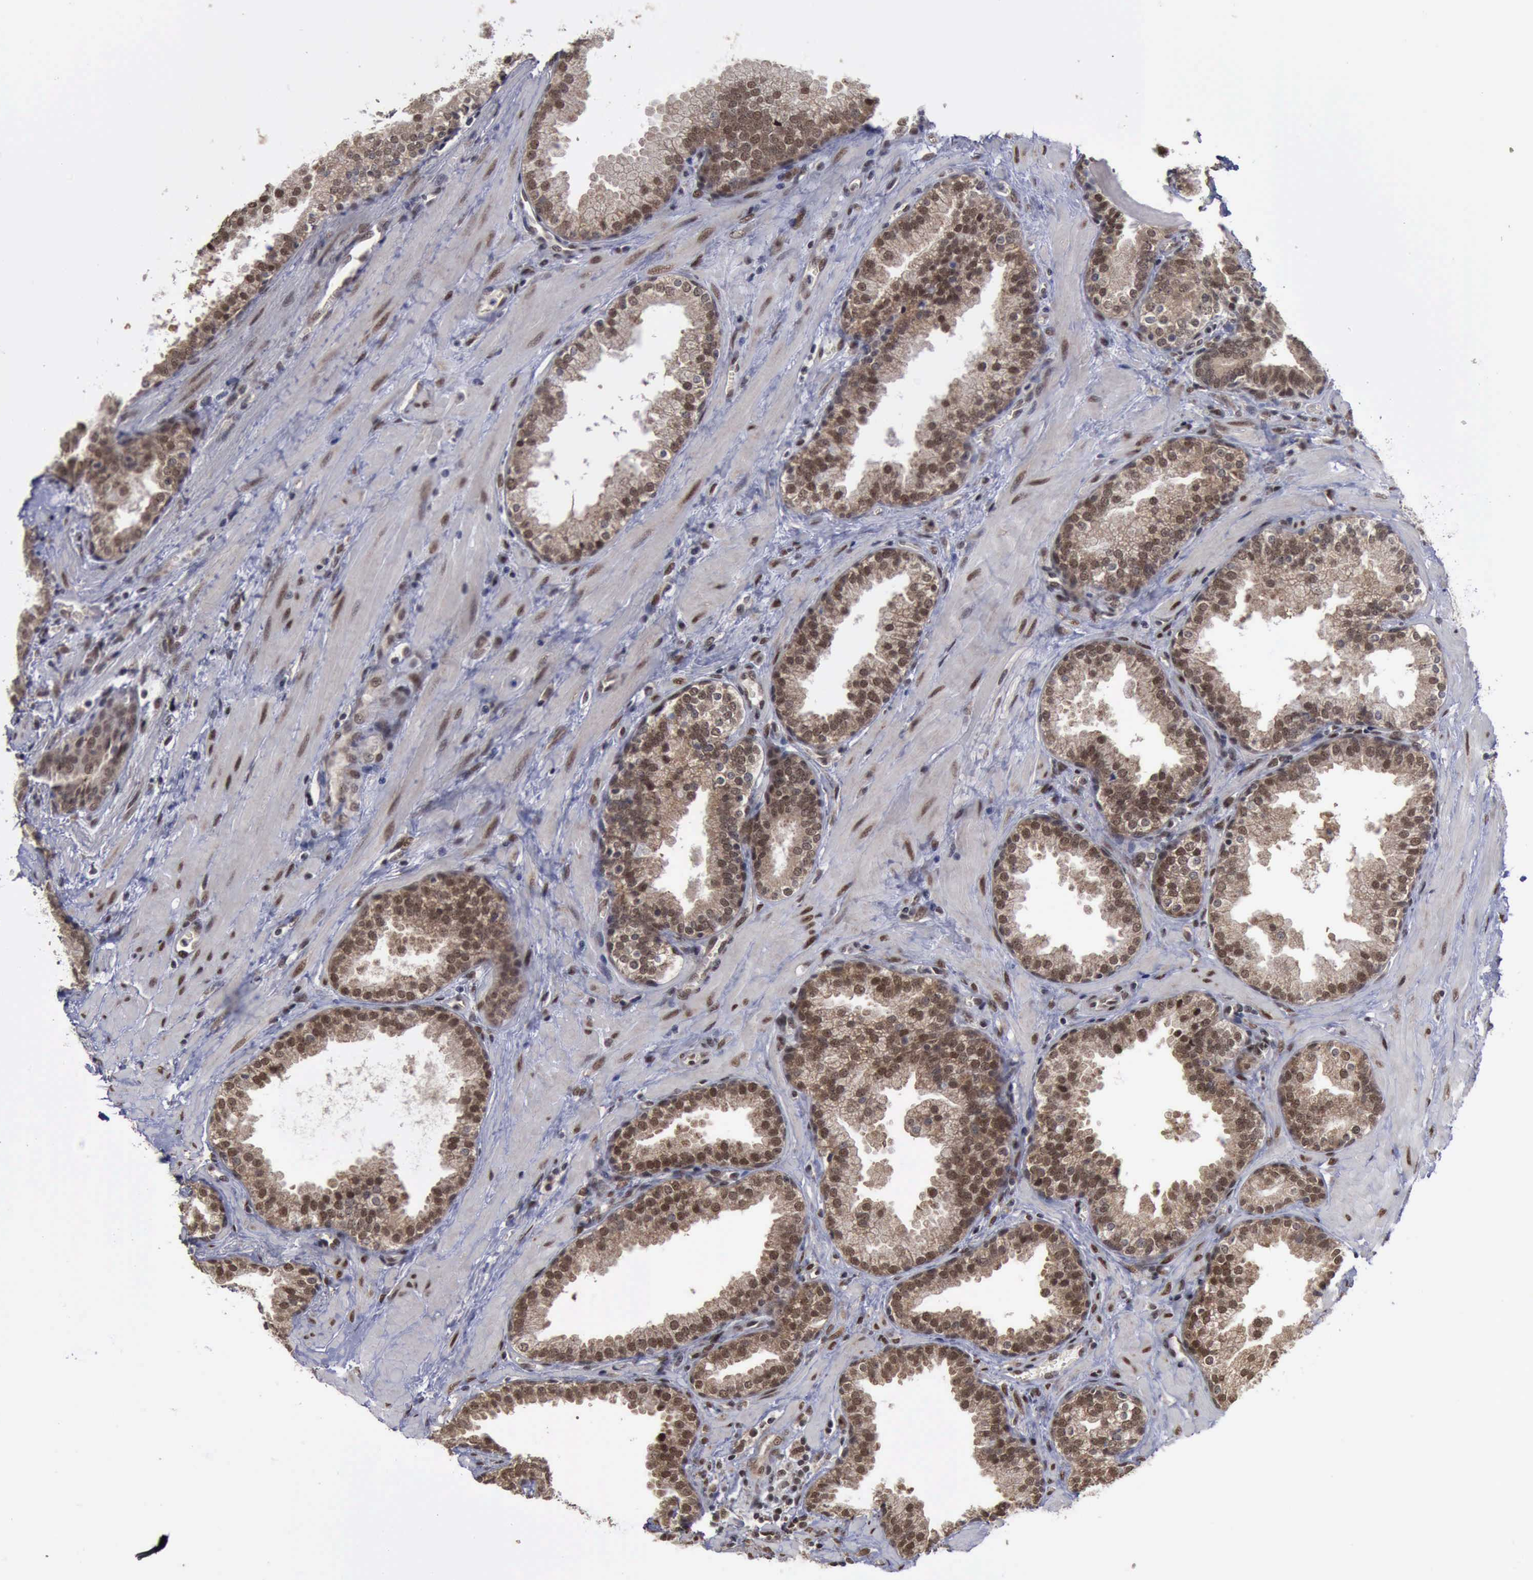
{"staining": {"intensity": "moderate", "quantity": ">75%", "location": "cytoplasmic/membranous,nuclear"}, "tissue": "prostate", "cell_type": "Glandular cells", "image_type": "normal", "snomed": [{"axis": "morphology", "description": "Normal tissue, NOS"}, {"axis": "topography", "description": "Prostate"}], "caption": "Benign prostate was stained to show a protein in brown. There is medium levels of moderate cytoplasmic/membranous,nuclear positivity in approximately >75% of glandular cells. (Brightfield microscopy of DAB IHC at high magnification).", "gene": "RTCB", "patient": {"sex": "male", "age": 51}}